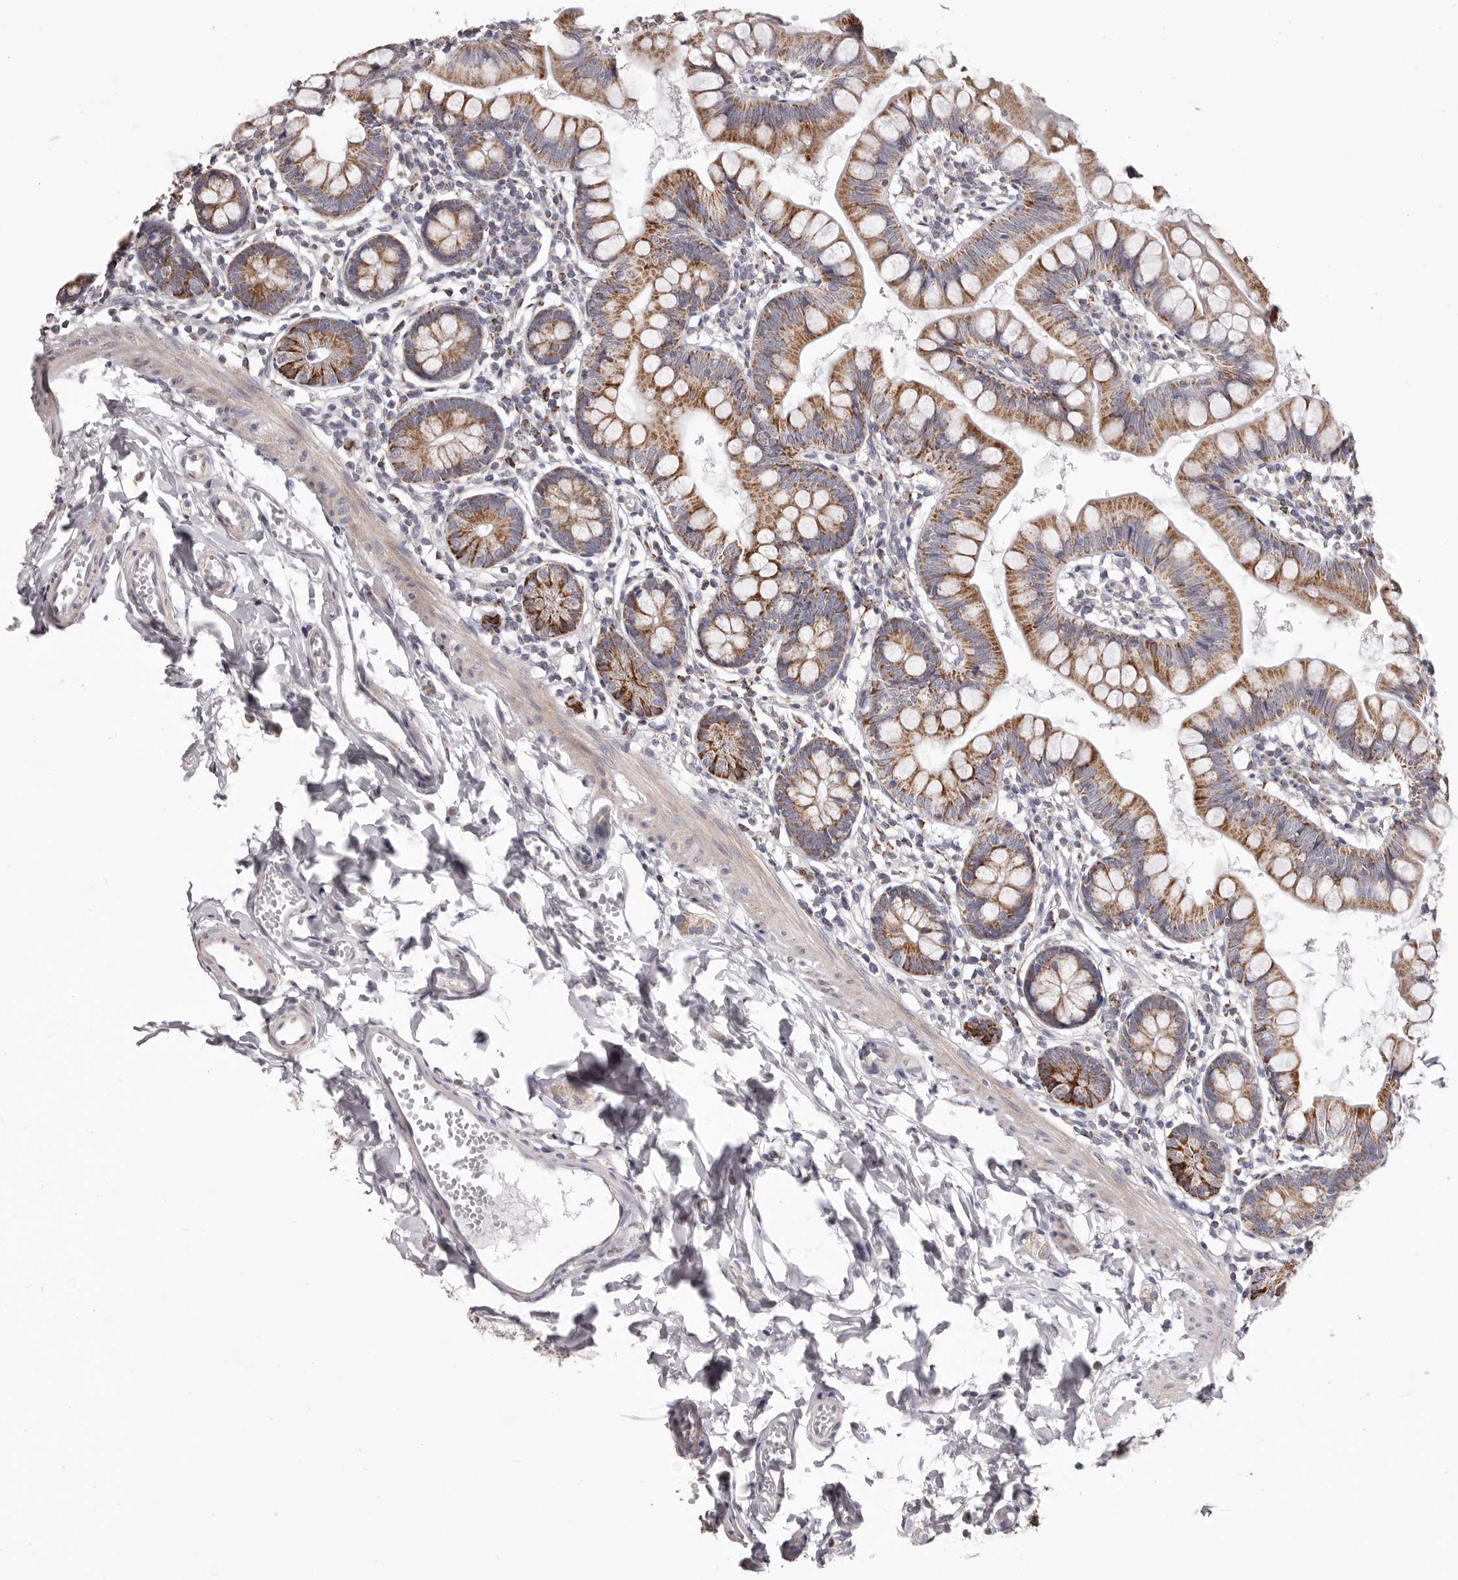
{"staining": {"intensity": "moderate", "quantity": ">75%", "location": "cytoplasmic/membranous"}, "tissue": "small intestine", "cell_type": "Glandular cells", "image_type": "normal", "snomed": [{"axis": "morphology", "description": "Normal tissue, NOS"}, {"axis": "topography", "description": "Small intestine"}], "caption": "The immunohistochemical stain labels moderate cytoplasmic/membranous expression in glandular cells of benign small intestine. The staining was performed using DAB (3,3'-diaminobenzidine), with brown indicating positive protein expression. Nuclei are stained blue with hematoxylin.", "gene": "PRMT2", "patient": {"sex": "male", "age": 7}}